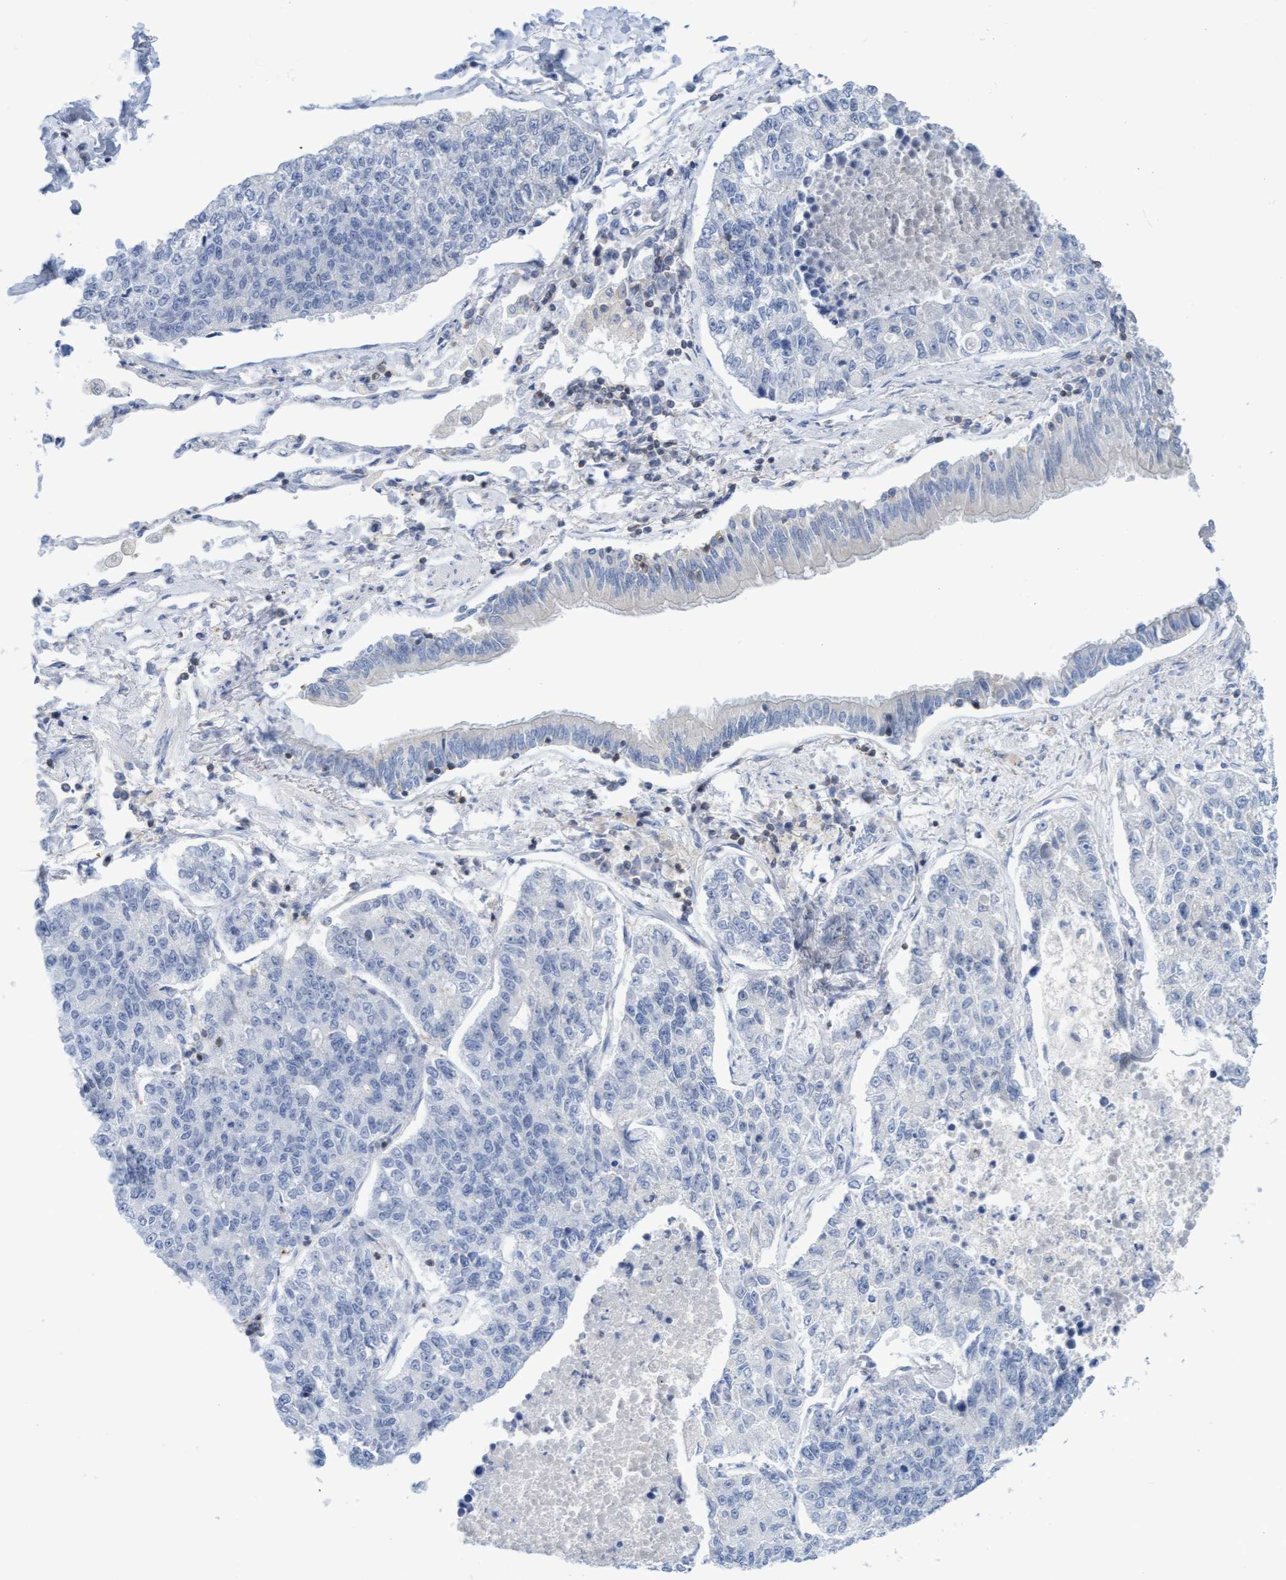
{"staining": {"intensity": "negative", "quantity": "none", "location": "none"}, "tissue": "lung cancer", "cell_type": "Tumor cells", "image_type": "cancer", "snomed": [{"axis": "morphology", "description": "Adenocarcinoma, NOS"}, {"axis": "topography", "description": "Lung"}], "caption": "This is a histopathology image of immunohistochemistry staining of lung cancer (adenocarcinoma), which shows no expression in tumor cells.", "gene": "FNBP1", "patient": {"sex": "male", "age": 49}}